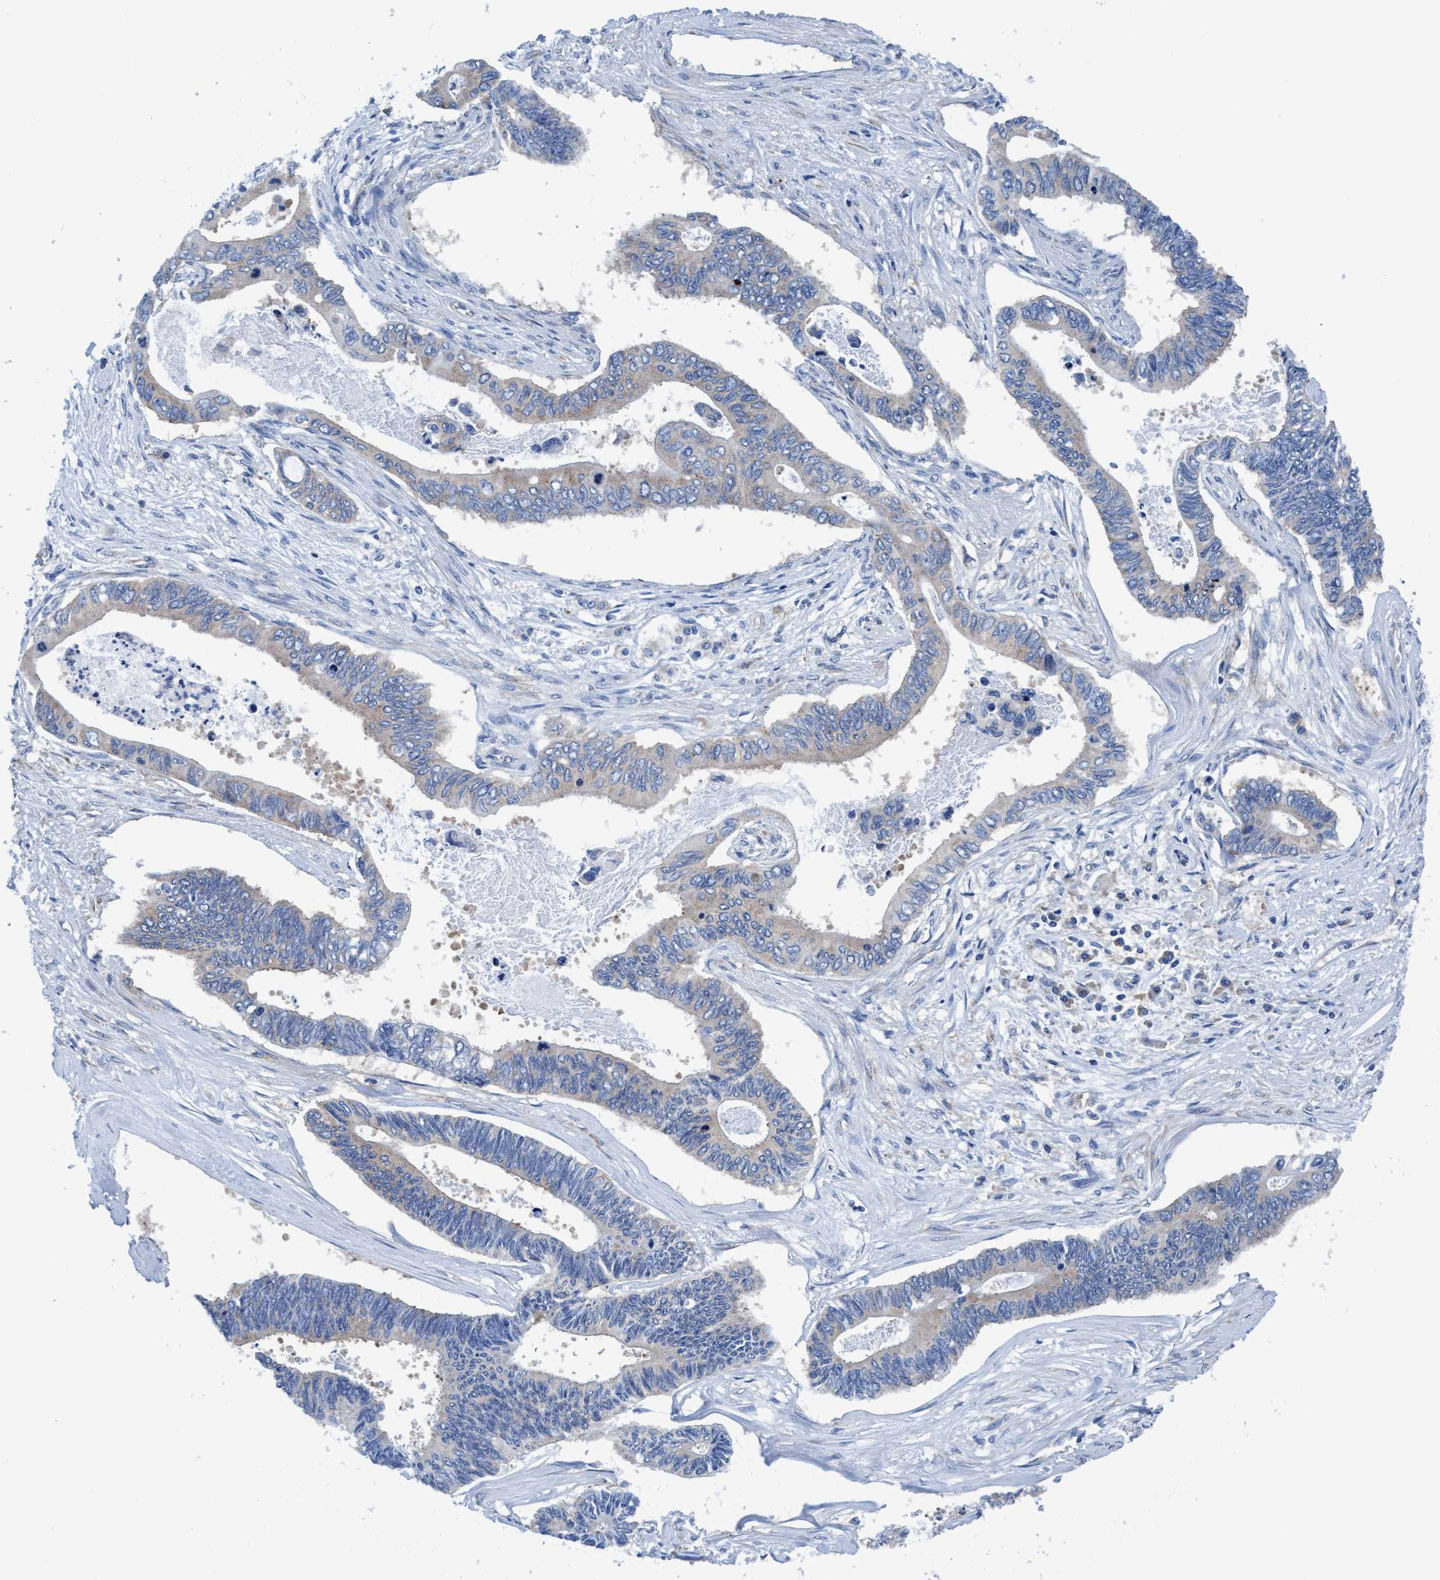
{"staining": {"intensity": "negative", "quantity": "none", "location": "none"}, "tissue": "pancreatic cancer", "cell_type": "Tumor cells", "image_type": "cancer", "snomed": [{"axis": "morphology", "description": "Adenocarcinoma, NOS"}, {"axis": "topography", "description": "Pancreas"}], "caption": "This photomicrograph is of pancreatic adenocarcinoma stained with IHC to label a protein in brown with the nuclei are counter-stained blue. There is no positivity in tumor cells. Brightfield microscopy of IHC stained with DAB (3,3'-diaminobenzidine) (brown) and hematoxylin (blue), captured at high magnification.", "gene": "NMT1", "patient": {"sex": "female", "age": 70}}